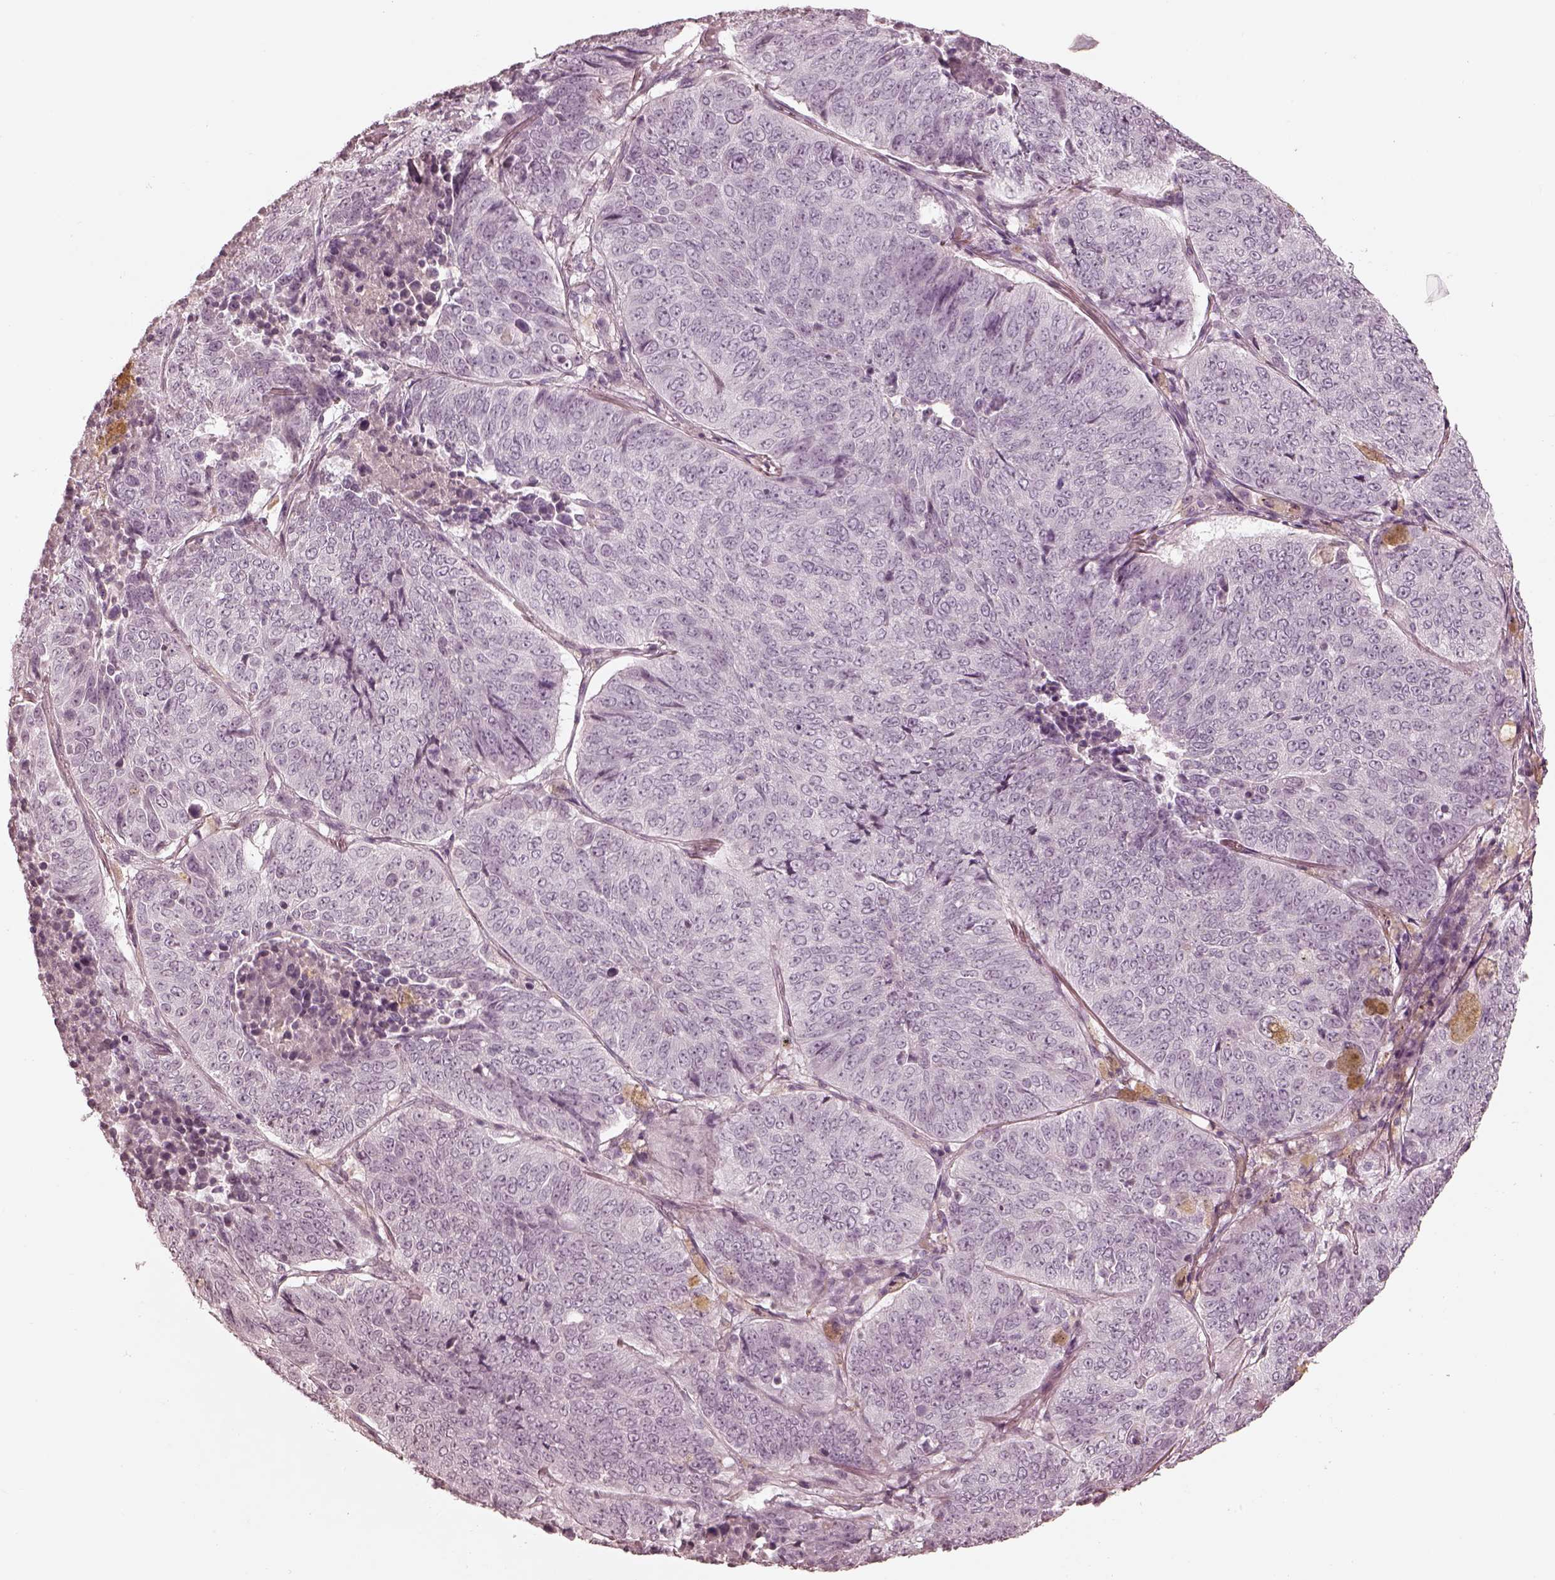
{"staining": {"intensity": "negative", "quantity": "none", "location": "none"}, "tissue": "lung cancer", "cell_type": "Tumor cells", "image_type": "cancer", "snomed": [{"axis": "morphology", "description": "Normal tissue, NOS"}, {"axis": "morphology", "description": "Squamous cell carcinoma, NOS"}, {"axis": "topography", "description": "Bronchus"}, {"axis": "topography", "description": "Lung"}], "caption": "Tumor cells are negative for protein expression in human lung cancer.", "gene": "ADRB3", "patient": {"sex": "male", "age": 64}}